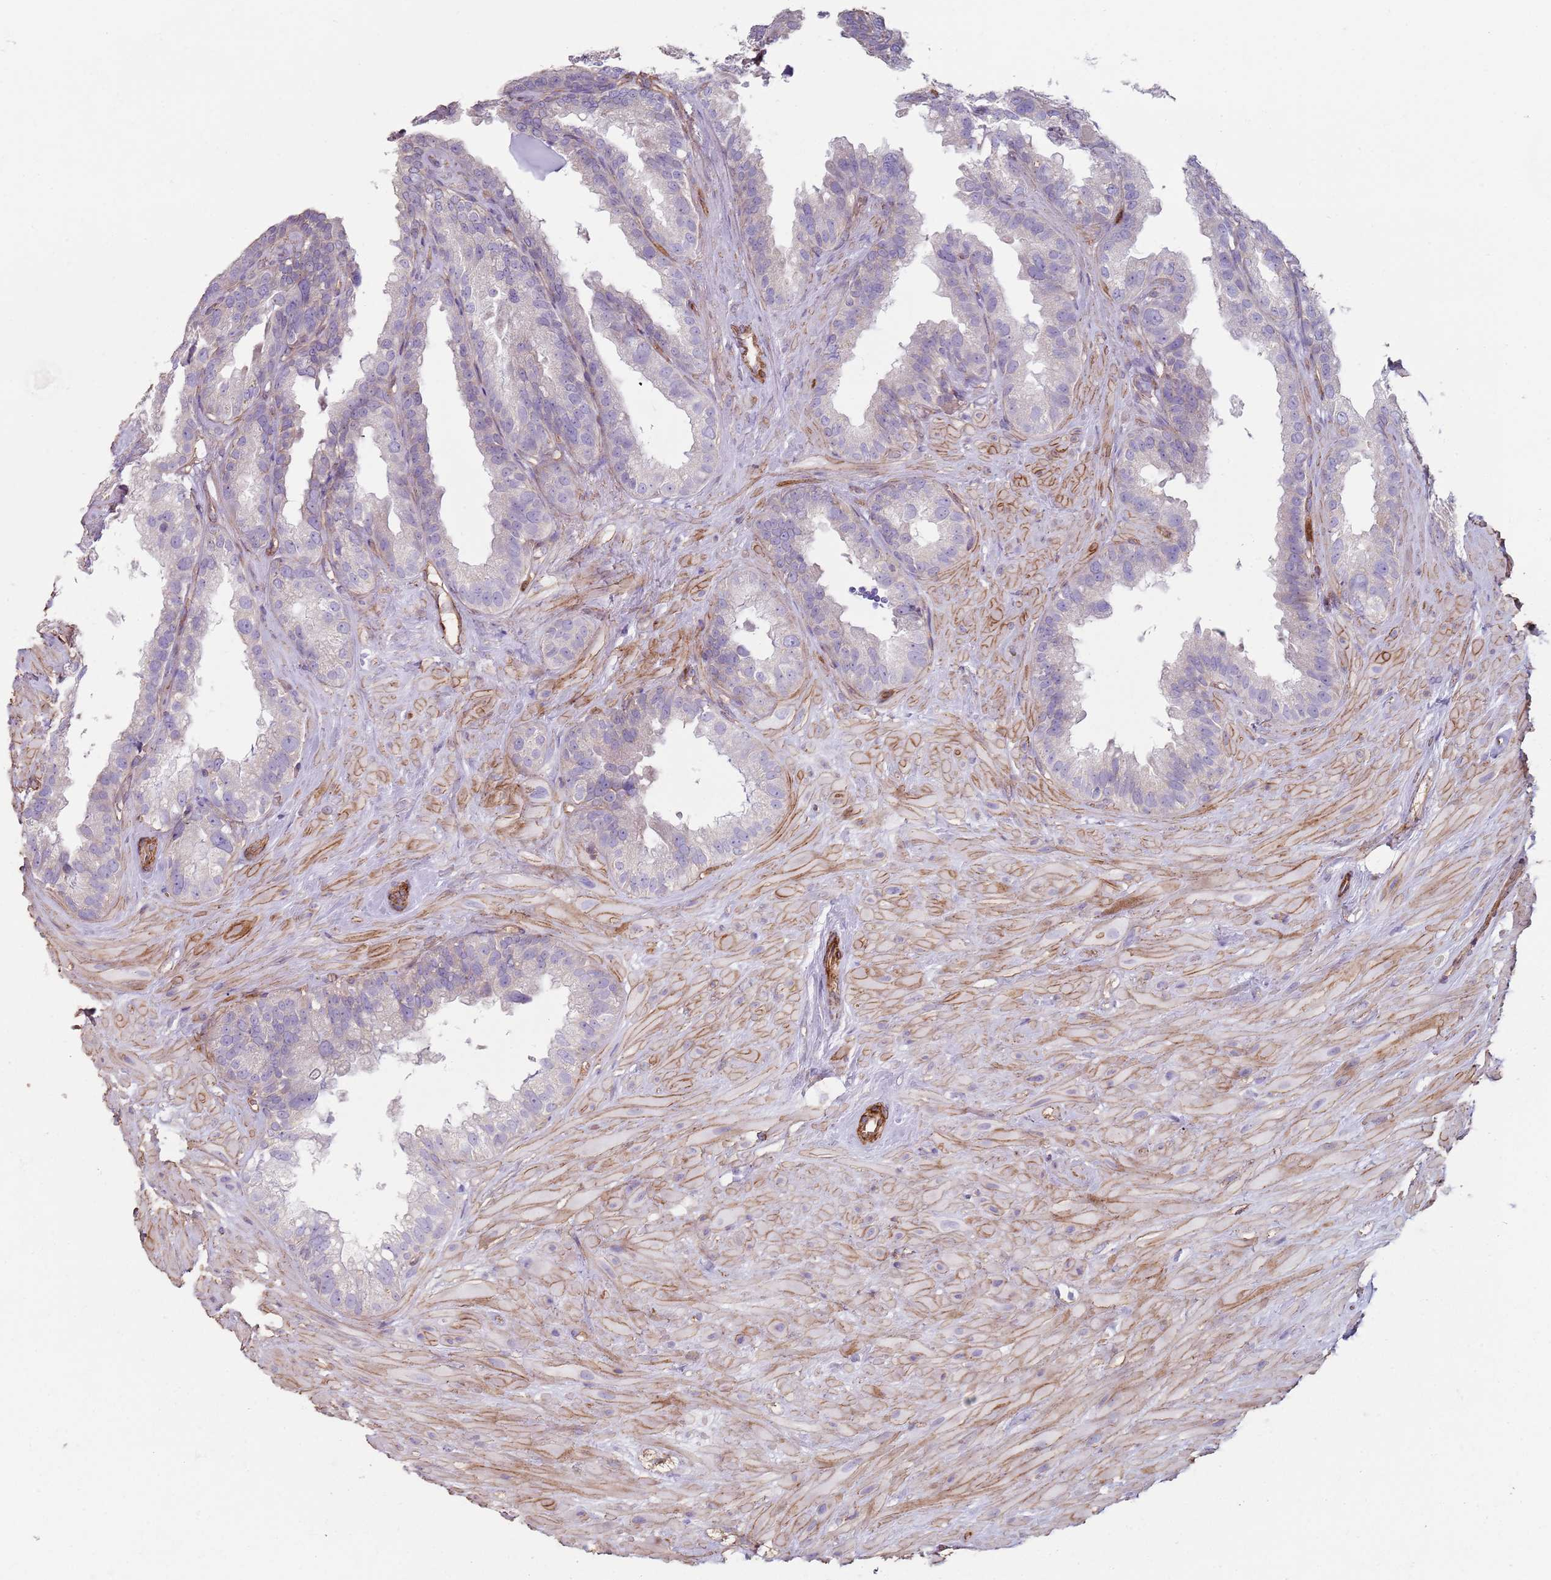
{"staining": {"intensity": "negative", "quantity": "none", "location": "none"}, "tissue": "seminal vesicle", "cell_type": "Glandular cells", "image_type": "normal", "snomed": [{"axis": "morphology", "description": "Normal tissue, NOS"}, {"axis": "topography", "description": "Seminal veicle"}], "caption": "High magnification brightfield microscopy of unremarkable seminal vesicle stained with DAB (brown) and counterstained with hematoxylin (blue): glandular cells show no significant staining.", "gene": "PHLPP2", "patient": {"sex": "male", "age": 80}}